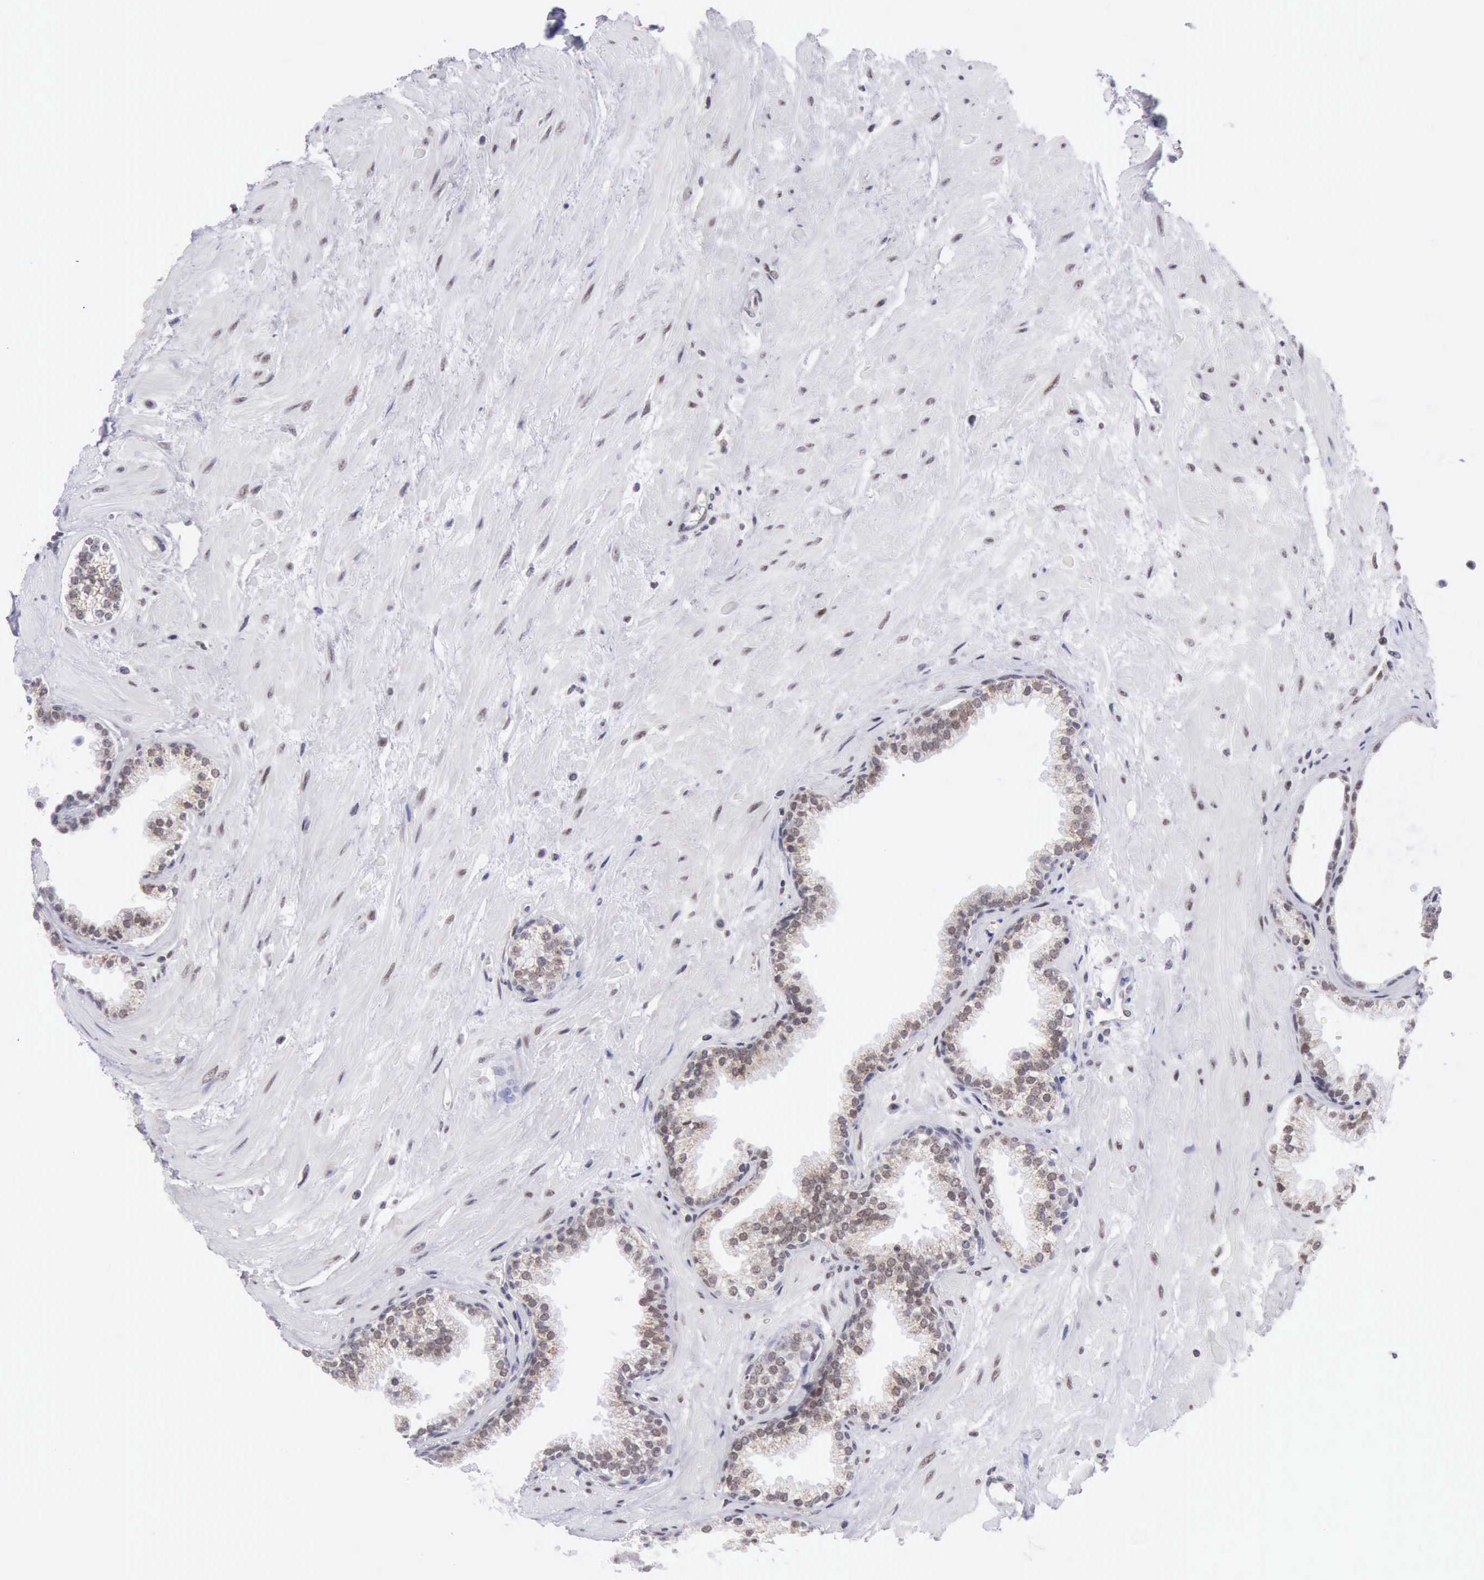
{"staining": {"intensity": "moderate", "quantity": "25%-75%", "location": "cytoplasmic/membranous,nuclear"}, "tissue": "prostate", "cell_type": "Glandular cells", "image_type": "normal", "snomed": [{"axis": "morphology", "description": "Normal tissue, NOS"}, {"axis": "topography", "description": "Prostate"}], "caption": "Immunohistochemical staining of unremarkable human prostate demonstrates medium levels of moderate cytoplasmic/membranous,nuclear staining in about 25%-75% of glandular cells. (brown staining indicates protein expression, while blue staining denotes nuclei).", "gene": "ERCC4", "patient": {"sex": "male", "age": 64}}